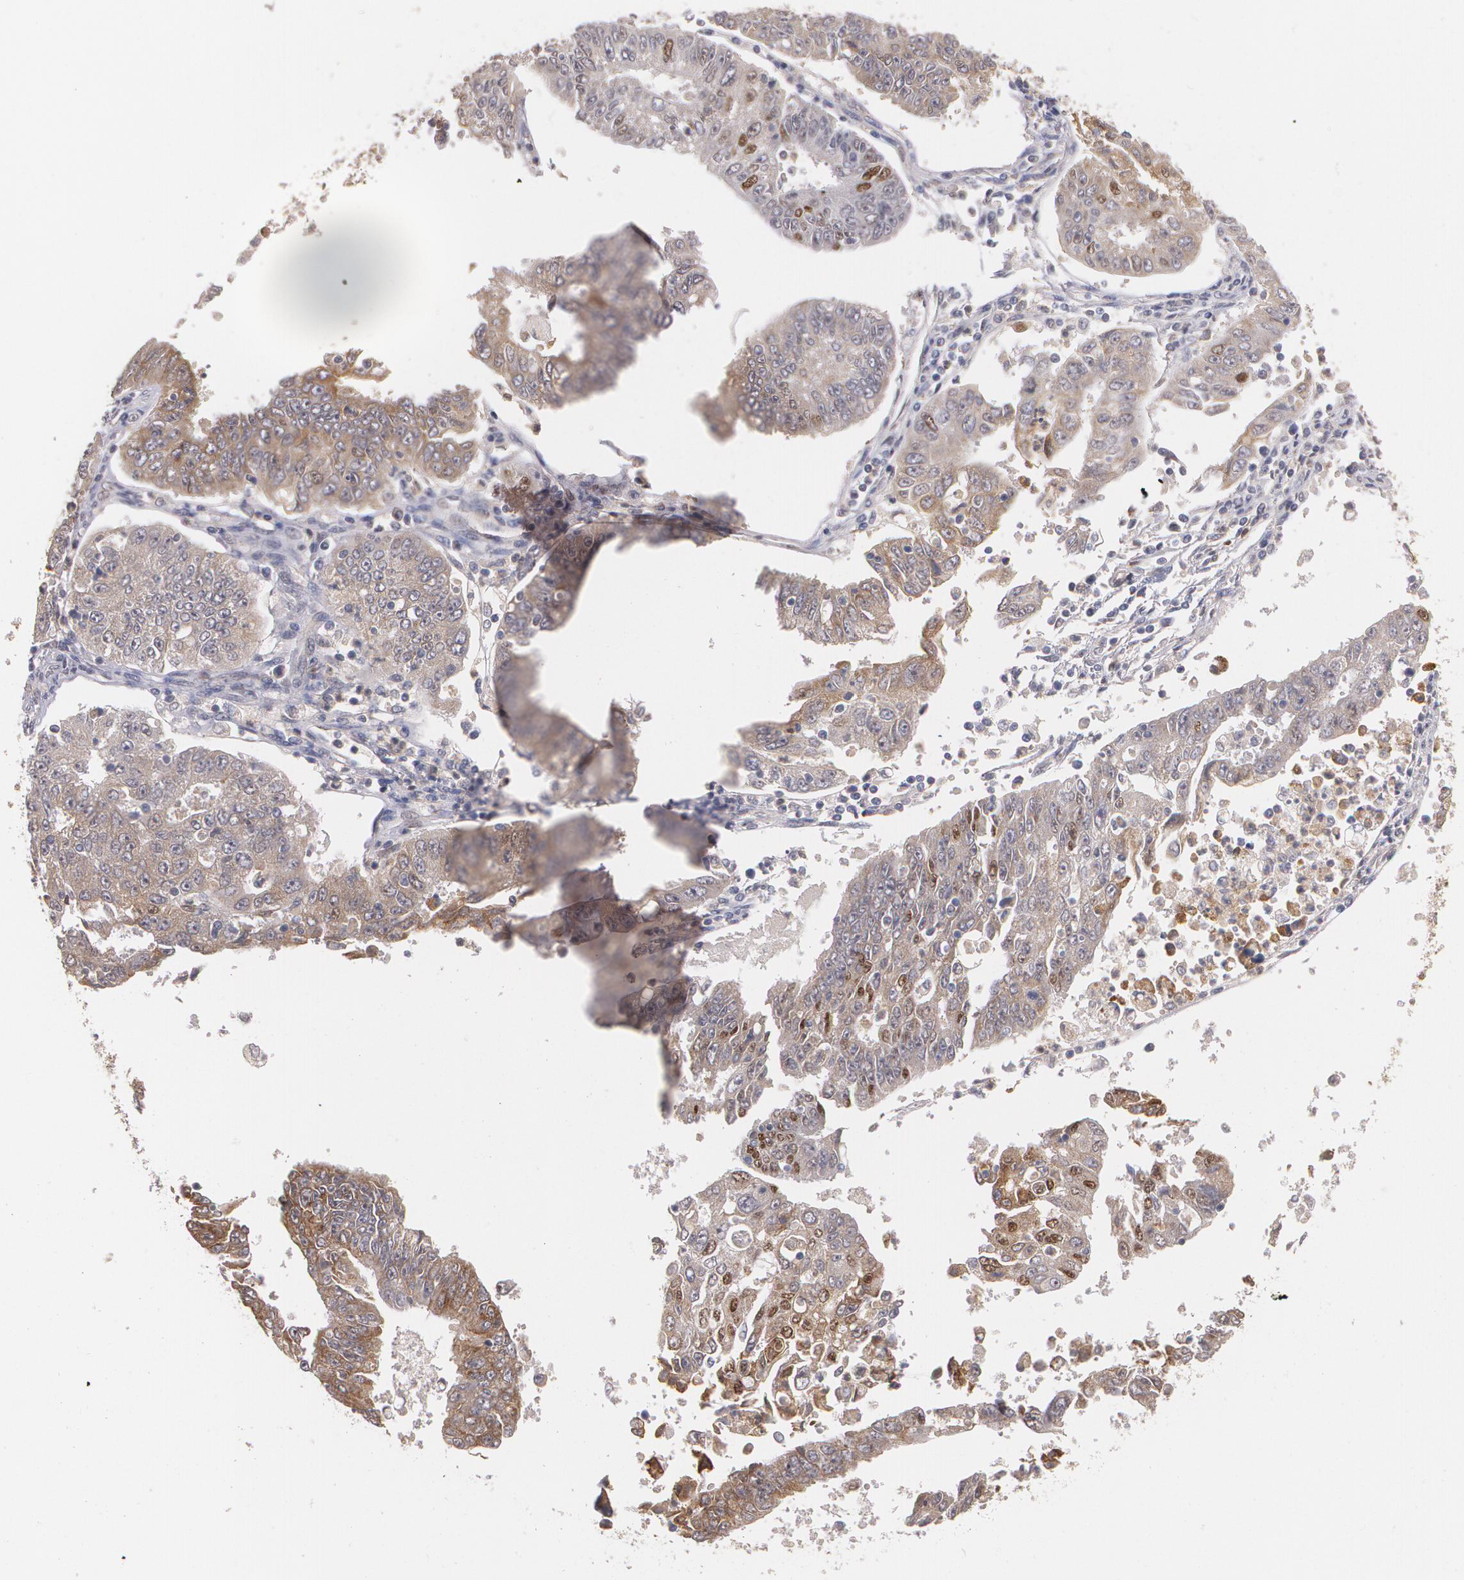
{"staining": {"intensity": "moderate", "quantity": "25%-75%", "location": "cytoplasmic/membranous"}, "tissue": "endometrial cancer", "cell_type": "Tumor cells", "image_type": "cancer", "snomed": [{"axis": "morphology", "description": "Adenocarcinoma, NOS"}, {"axis": "topography", "description": "Endometrium"}], "caption": "A brown stain highlights moderate cytoplasmic/membranous staining of a protein in endometrial adenocarcinoma tumor cells. Ihc stains the protein in brown and the nuclei are stained blue.", "gene": "IFNGR2", "patient": {"sex": "female", "age": 42}}